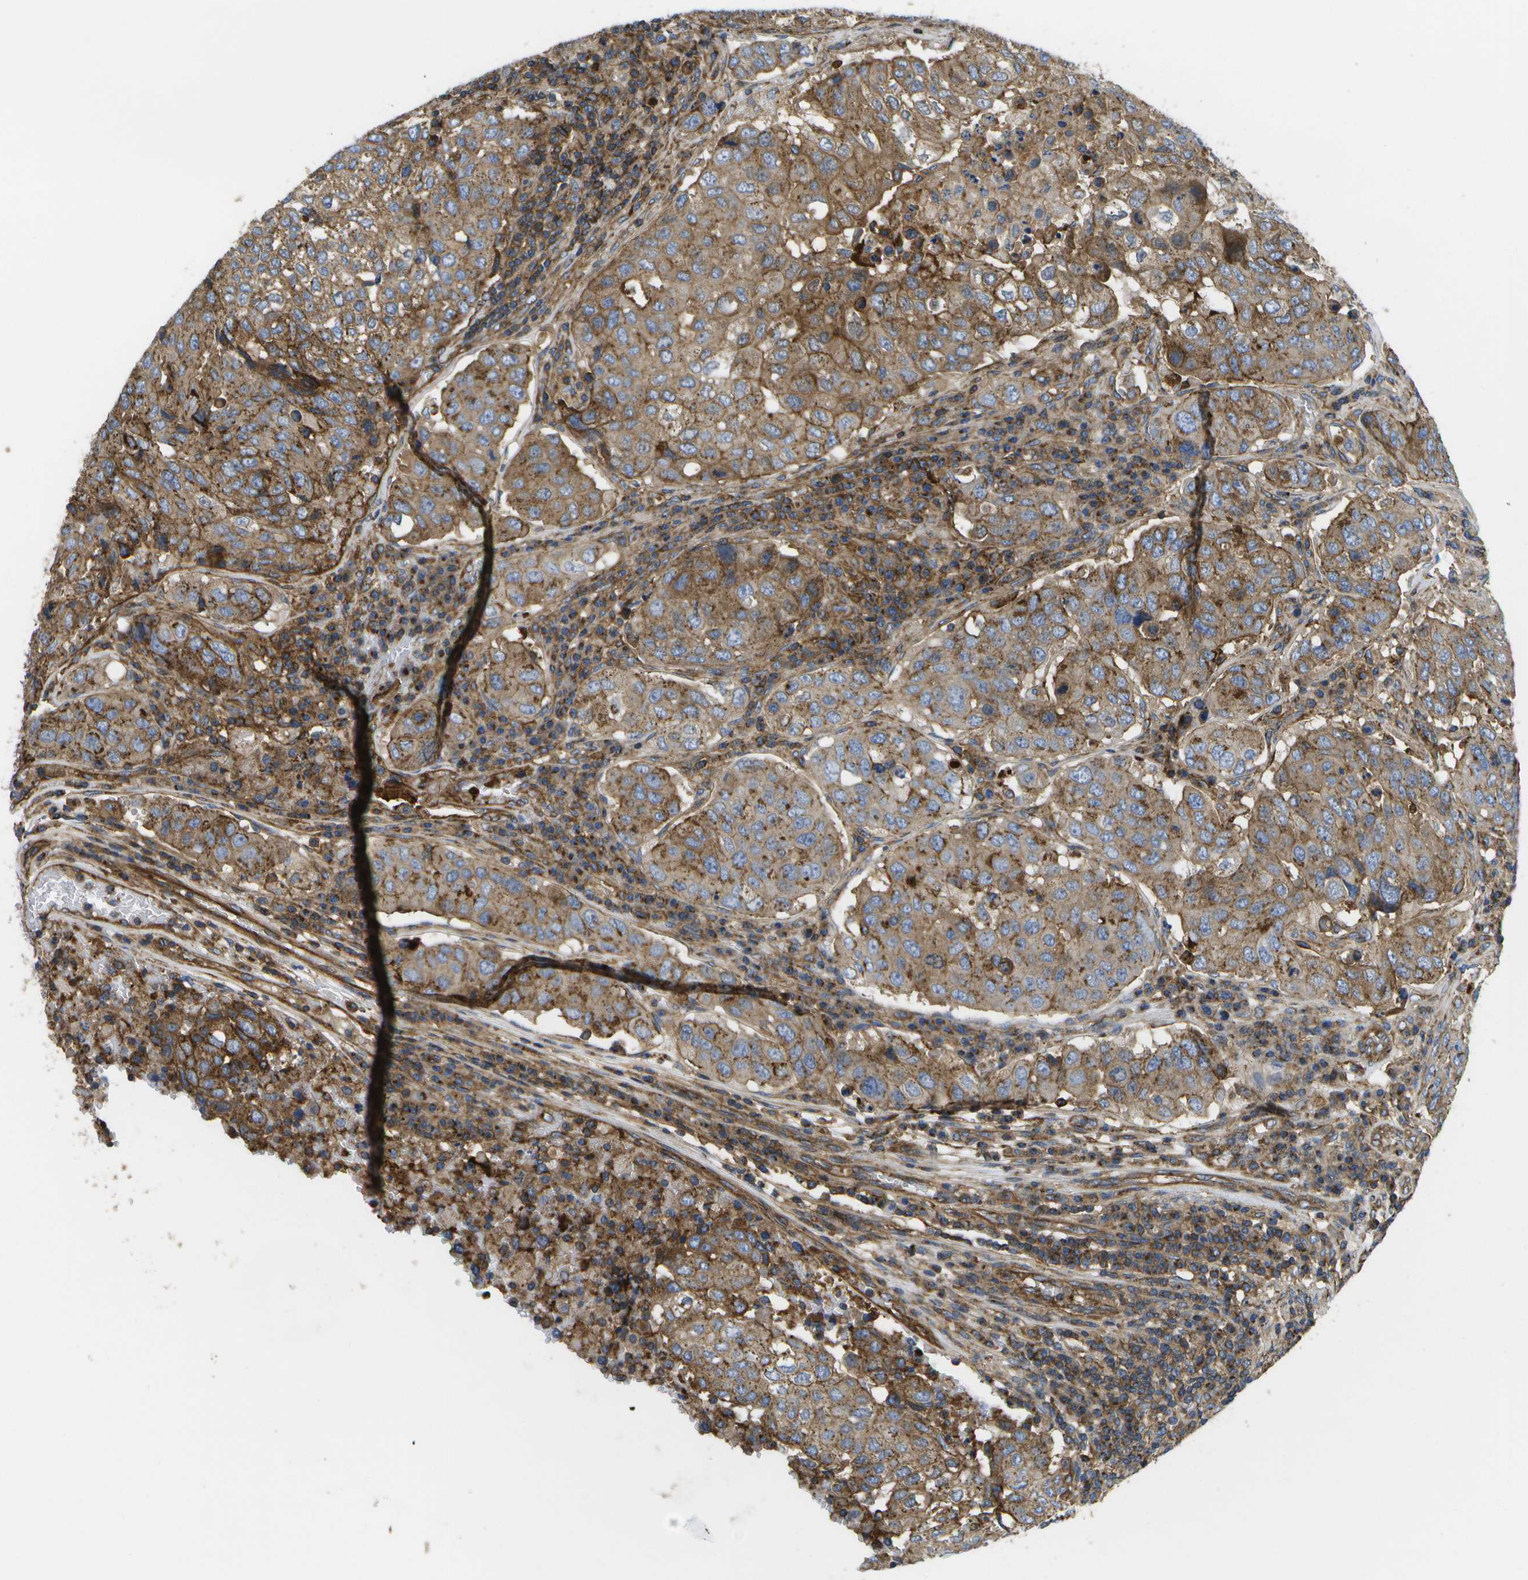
{"staining": {"intensity": "moderate", "quantity": ">75%", "location": "cytoplasmic/membranous"}, "tissue": "urothelial cancer", "cell_type": "Tumor cells", "image_type": "cancer", "snomed": [{"axis": "morphology", "description": "Urothelial carcinoma, High grade"}, {"axis": "topography", "description": "Lymph node"}, {"axis": "topography", "description": "Urinary bladder"}], "caption": "A brown stain shows moderate cytoplasmic/membranous positivity of a protein in urothelial carcinoma (high-grade) tumor cells.", "gene": "BST2", "patient": {"sex": "male", "age": 51}}